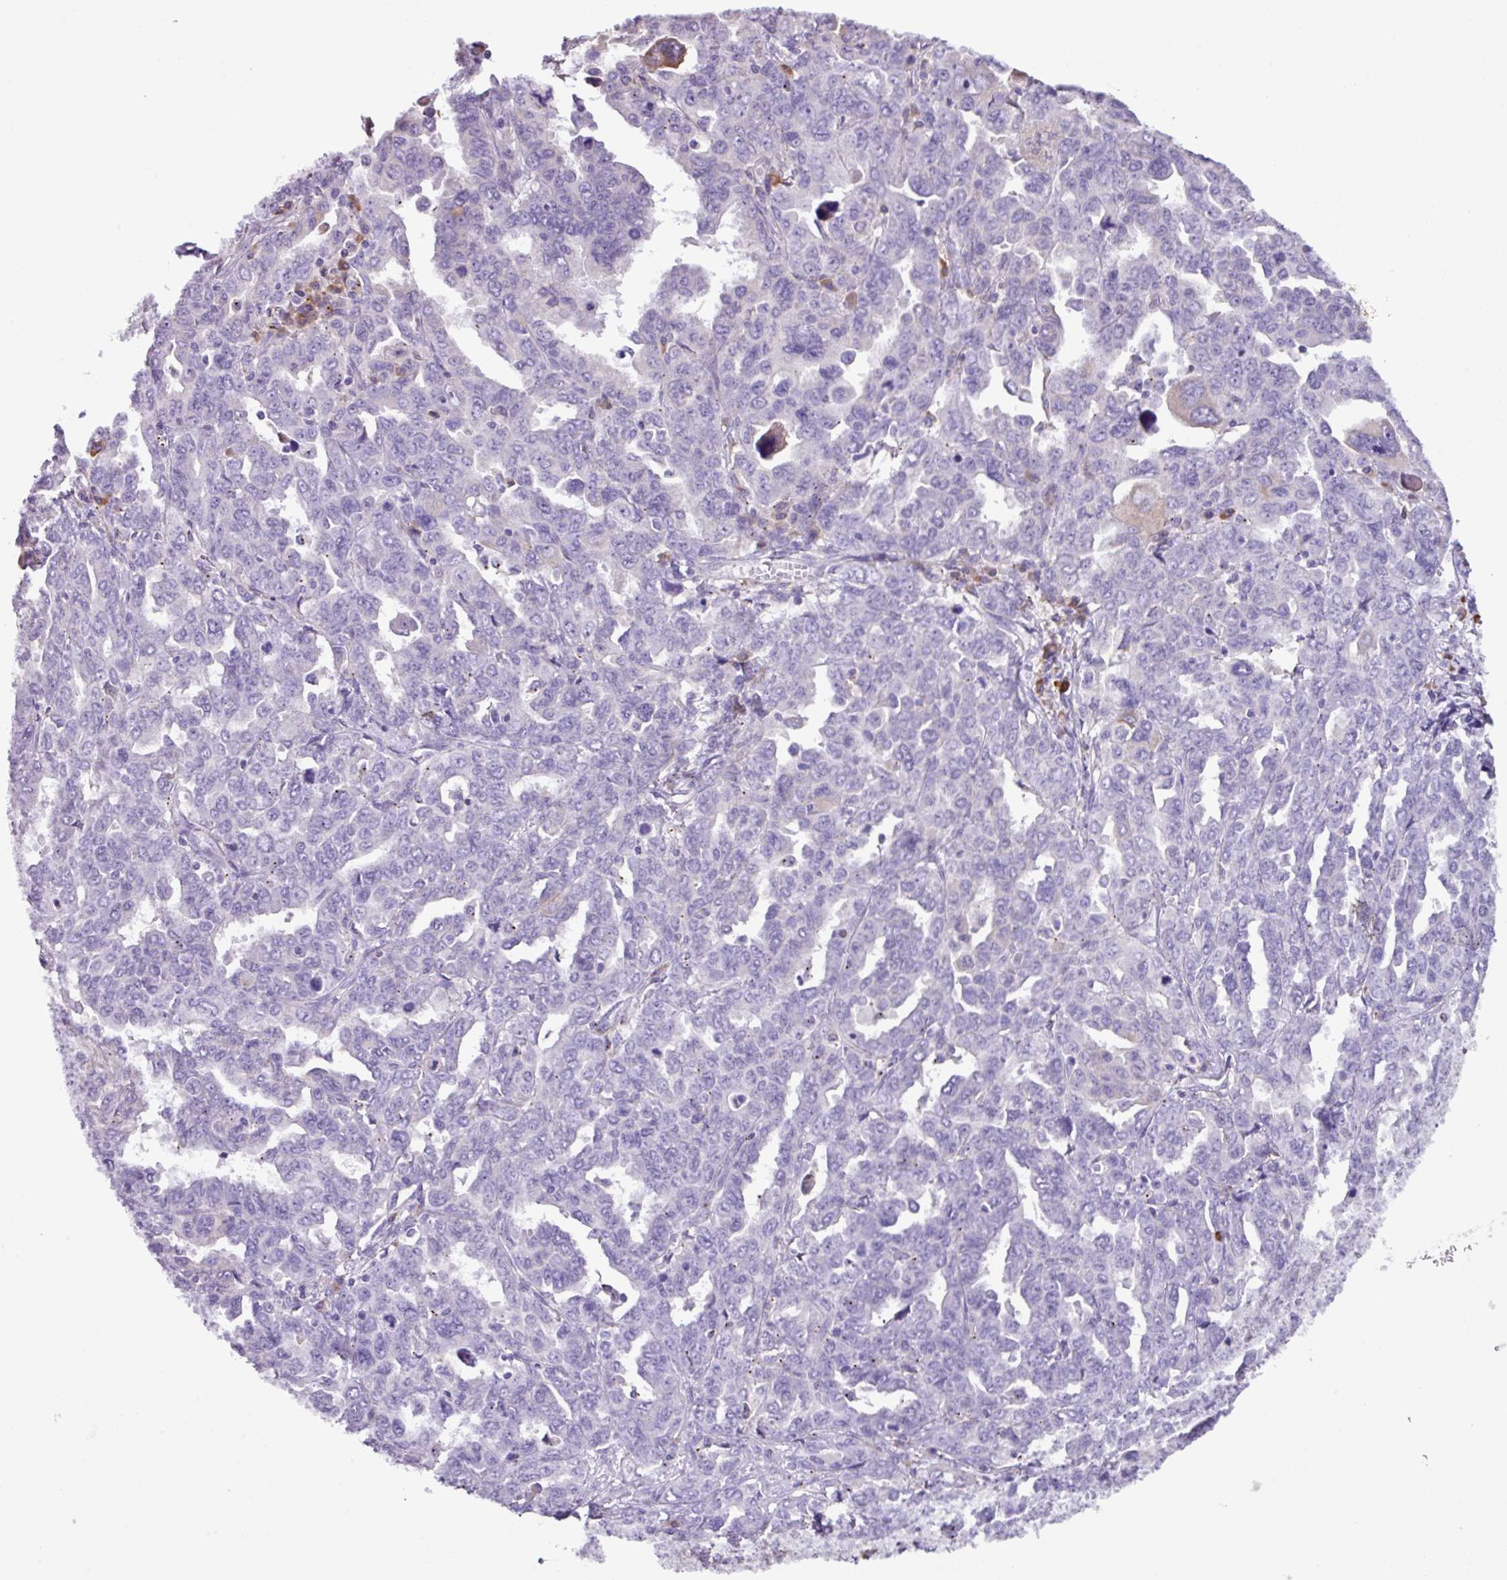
{"staining": {"intensity": "negative", "quantity": "none", "location": "none"}, "tissue": "ovarian cancer", "cell_type": "Tumor cells", "image_type": "cancer", "snomed": [{"axis": "morphology", "description": "Adenocarcinoma, NOS"}, {"axis": "morphology", "description": "Carcinoma, endometroid"}, {"axis": "topography", "description": "Ovary"}], "caption": "DAB (3,3'-diaminobenzidine) immunohistochemical staining of ovarian cancer (endometroid carcinoma) shows no significant staining in tumor cells.", "gene": "RGS21", "patient": {"sex": "female", "age": 72}}